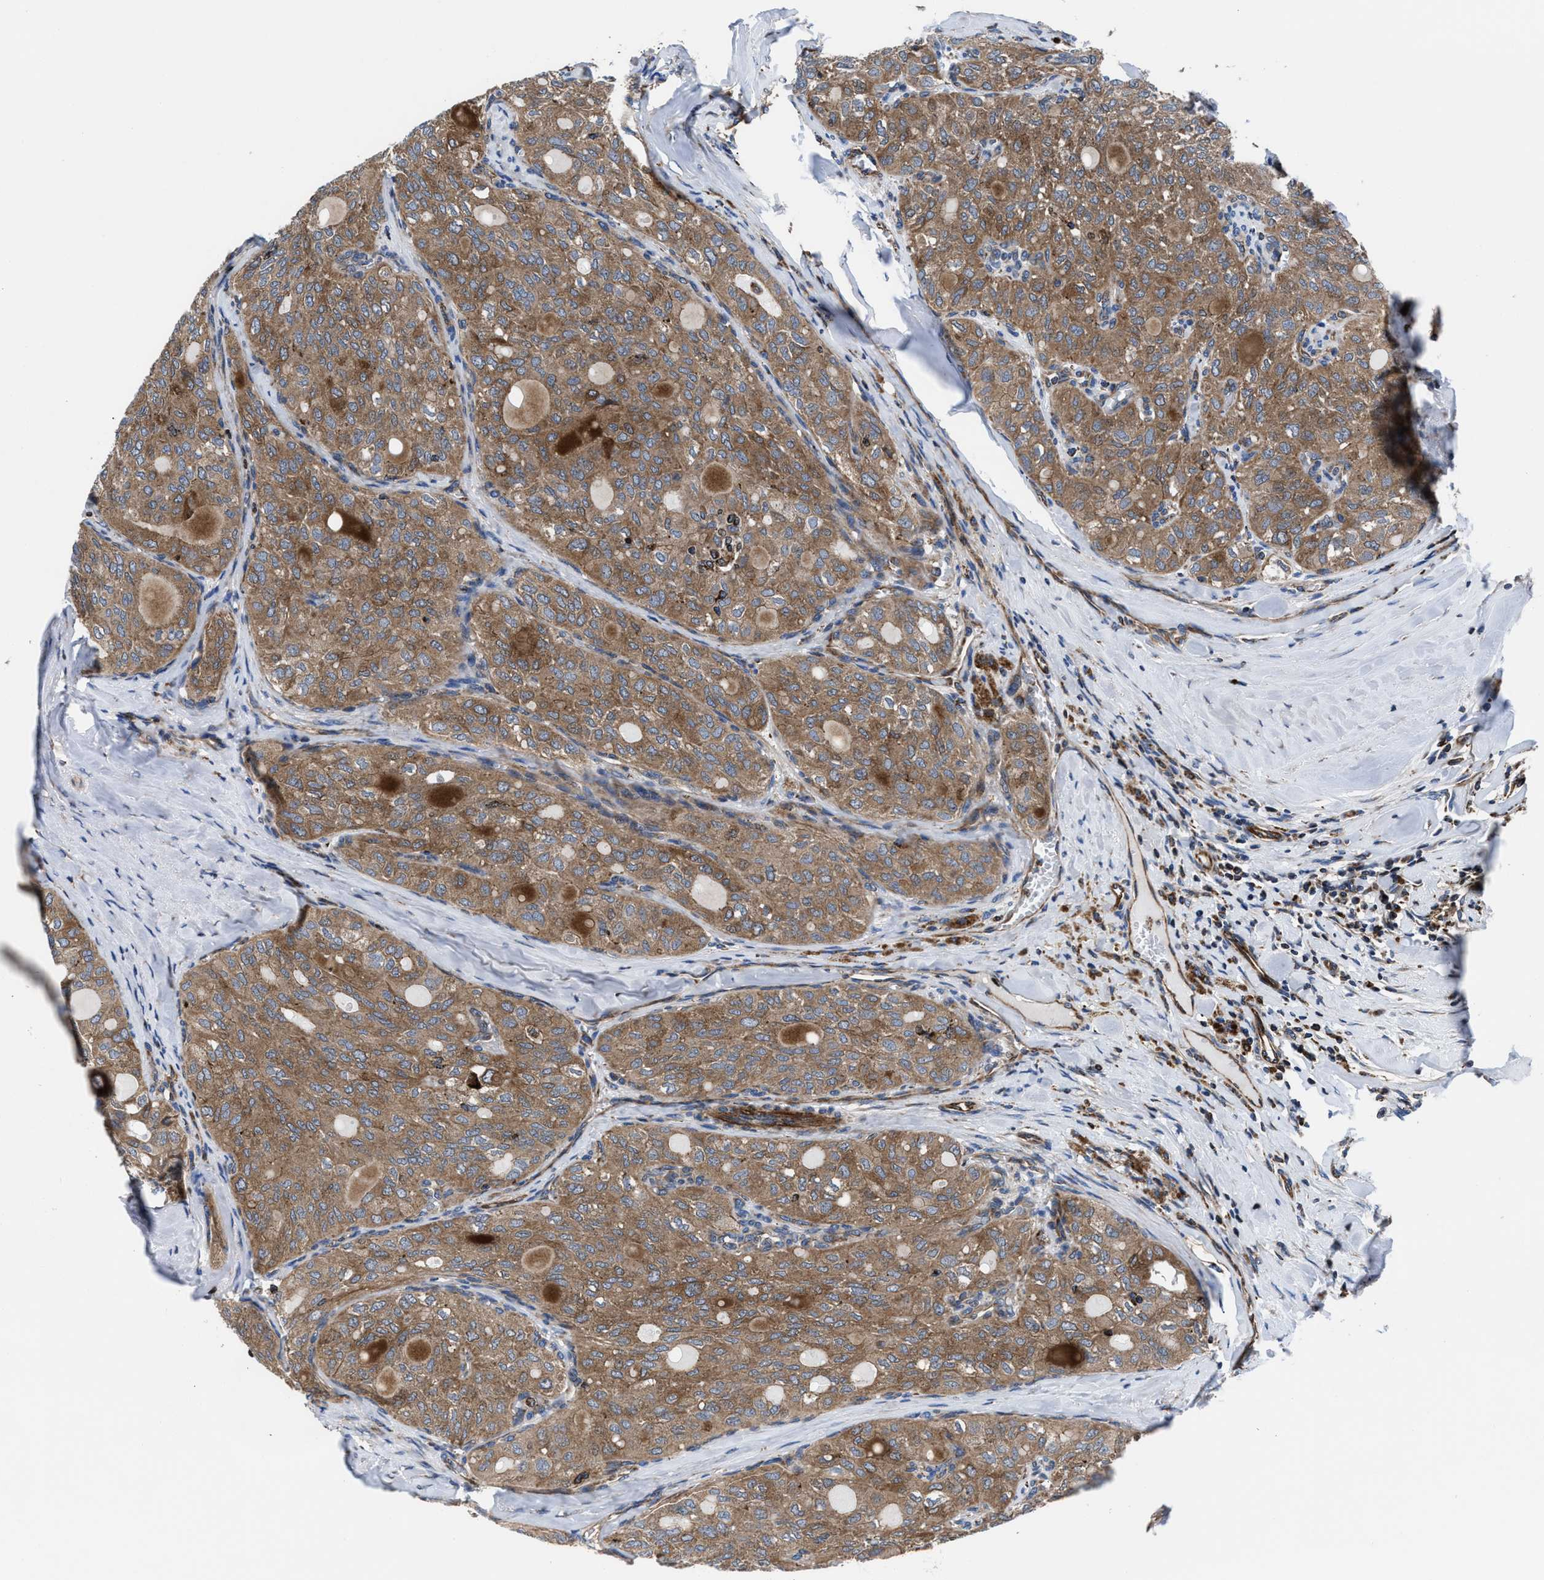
{"staining": {"intensity": "moderate", "quantity": ">75%", "location": "cytoplasmic/membranous"}, "tissue": "thyroid cancer", "cell_type": "Tumor cells", "image_type": "cancer", "snomed": [{"axis": "morphology", "description": "Follicular adenoma carcinoma, NOS"}, {"axis": "topography", "description": "Thyroid gland"}], "caption": "Protein expression analysis of human thyroid follicular adenoma carcinoma reveals moderate cytoplasmic/membranous positivity in about >75% of tumor cells. (Stains: DAB in brown, nuclei in blue, Microscopy: brightfield microscopy at high magnification).", "gene": "PRR15L", "patient": {"sex": "male", "age": 75}}